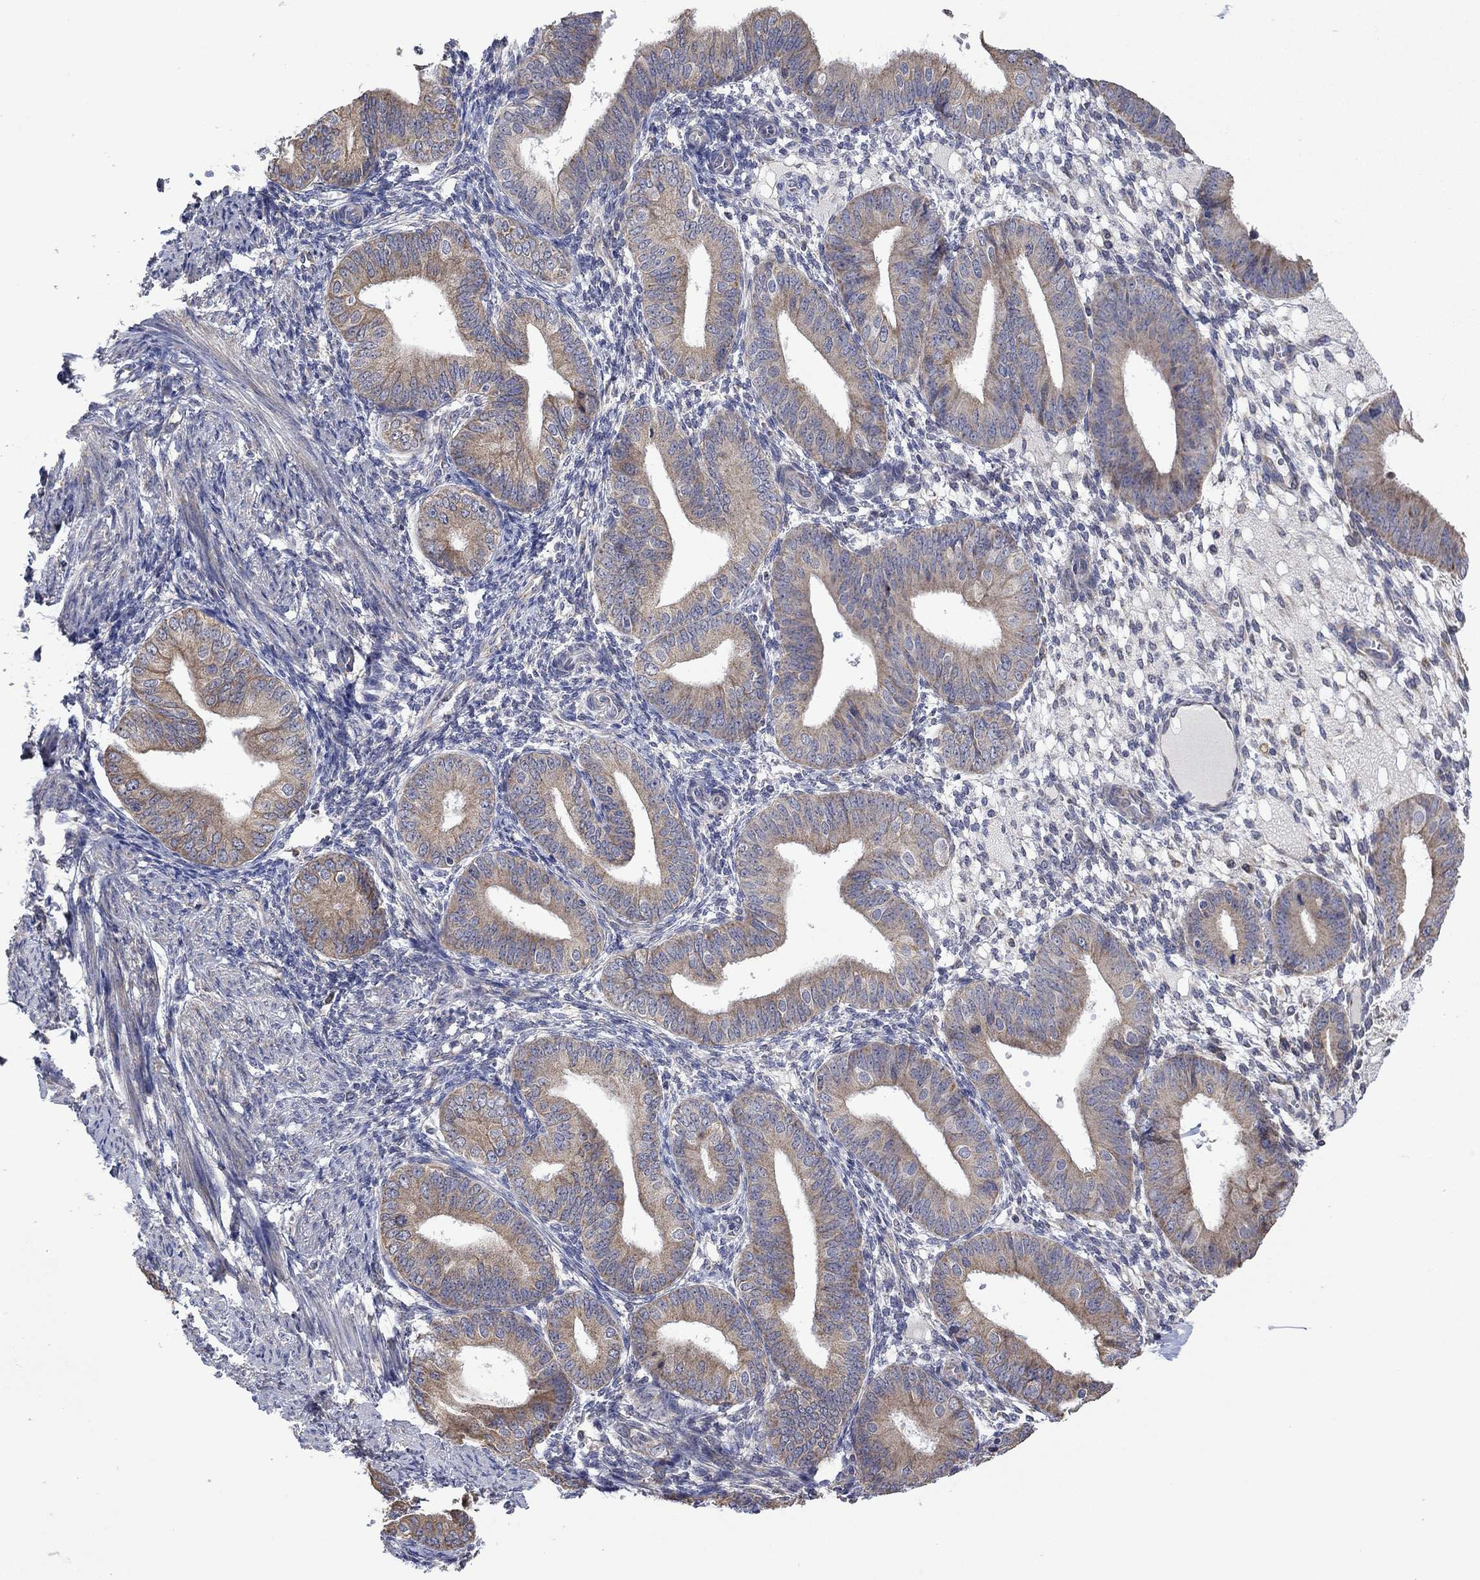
{"staining": {"intensity": "negative", "quantity": "none", "location": "none"}, "tissue": "endometrium", "cell_type": "Cells in endometrial stroma", "image_type": "normal", "snomed": [{"axis": "morphology", "description": "Normal tissue, NOS"}, {"axis": "topography", "description": "Endometrium"}], "caption": "Cells in endometrial stroma show no significant expression in normal endometrium.", "gene": "FURIN", "patient": {"sex": "female", "age": 39}}